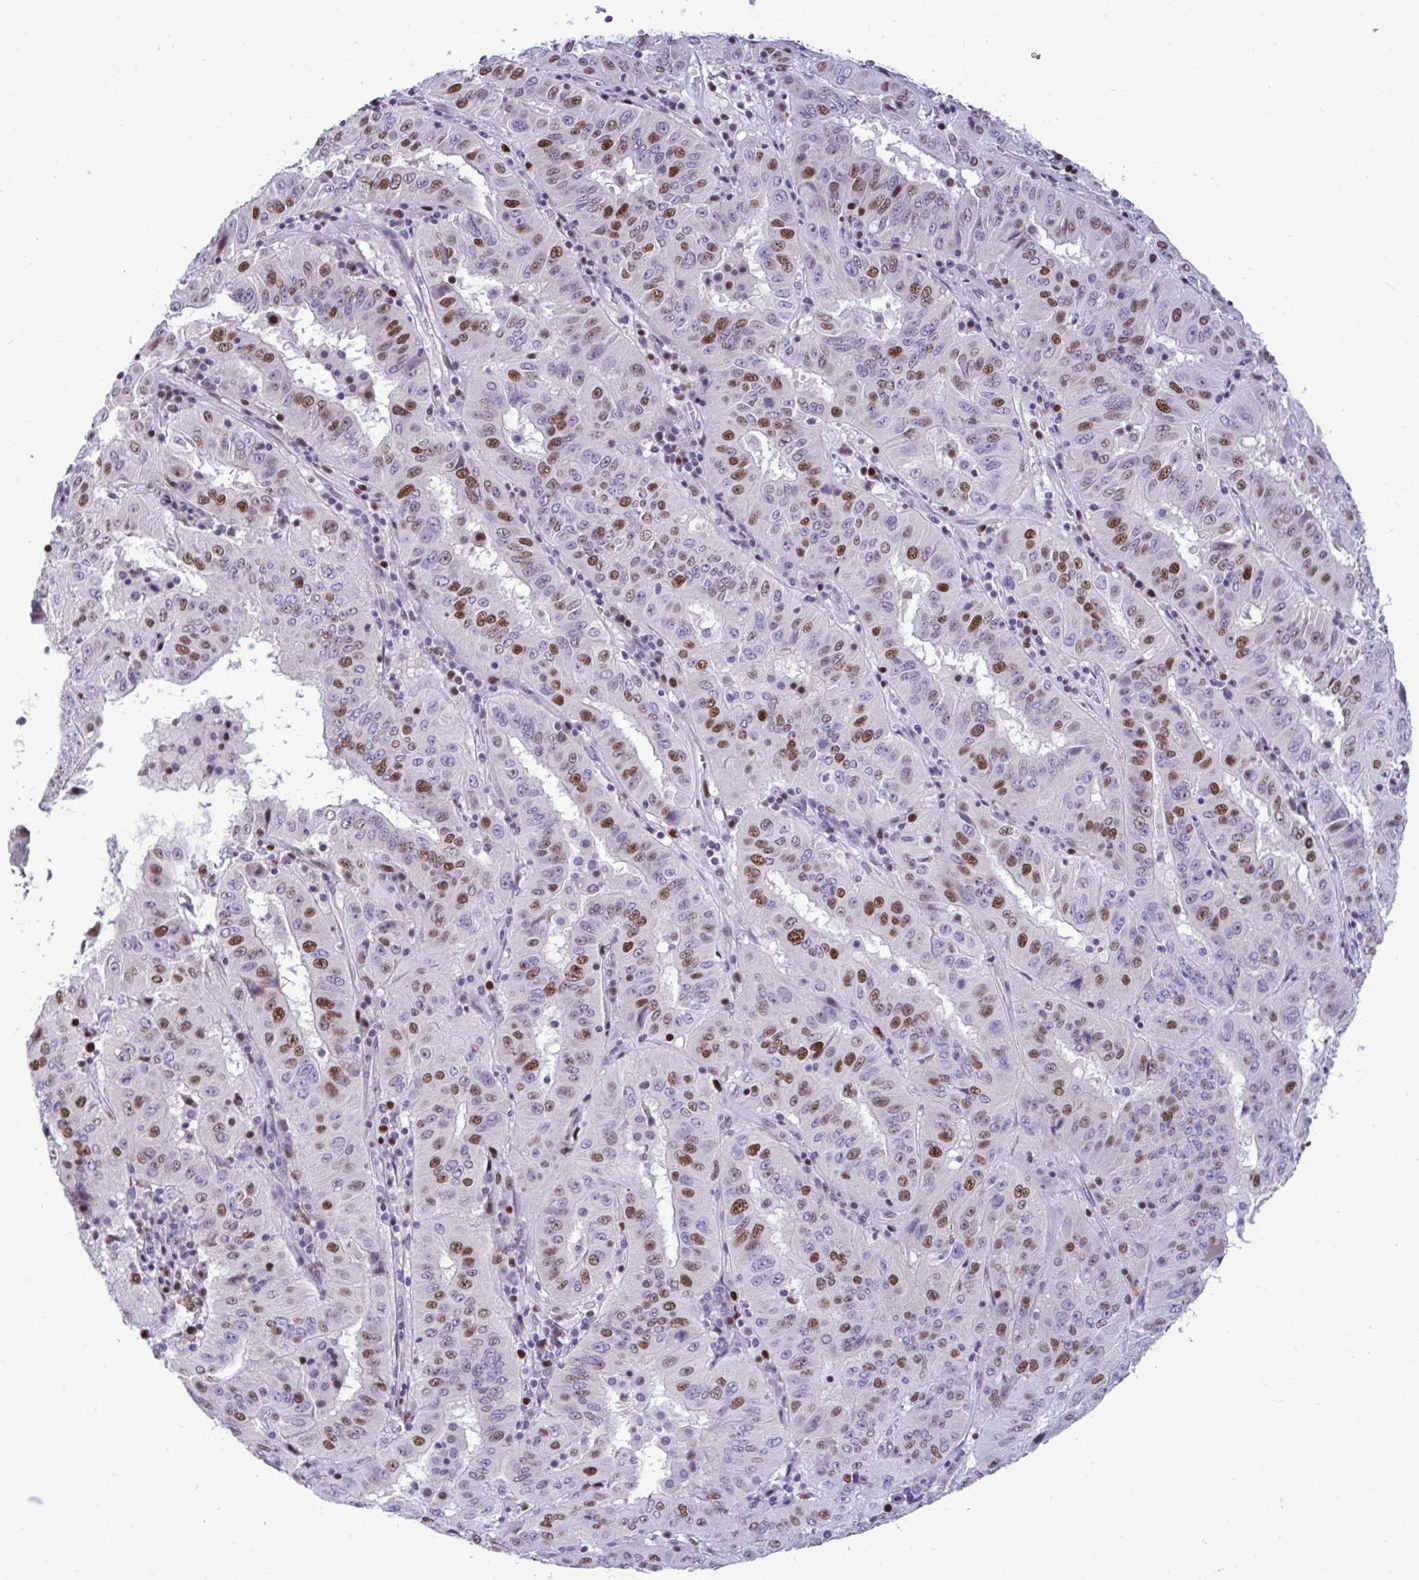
{"staining": {"intensity": "moderate", "quantity": "25%-75%", "location": "nuclear"}, "tissue": "pancreatic cancer", "cell_type": "Tumor cells", "image_type": "cancer", "snomed": [{"axis": "morphology", "description": "Adenocarcinoma, NOS"}, {"axis": "topography", "description": "Pancreas"}], "caption": "A medium amount of moderate nuclear positivity is present in about 25%-75% of tumor cells in pancreatic adenocarcinoma tissue.", "gene": "C1QL2", "patient": {"sex": "male", "age": 63}}